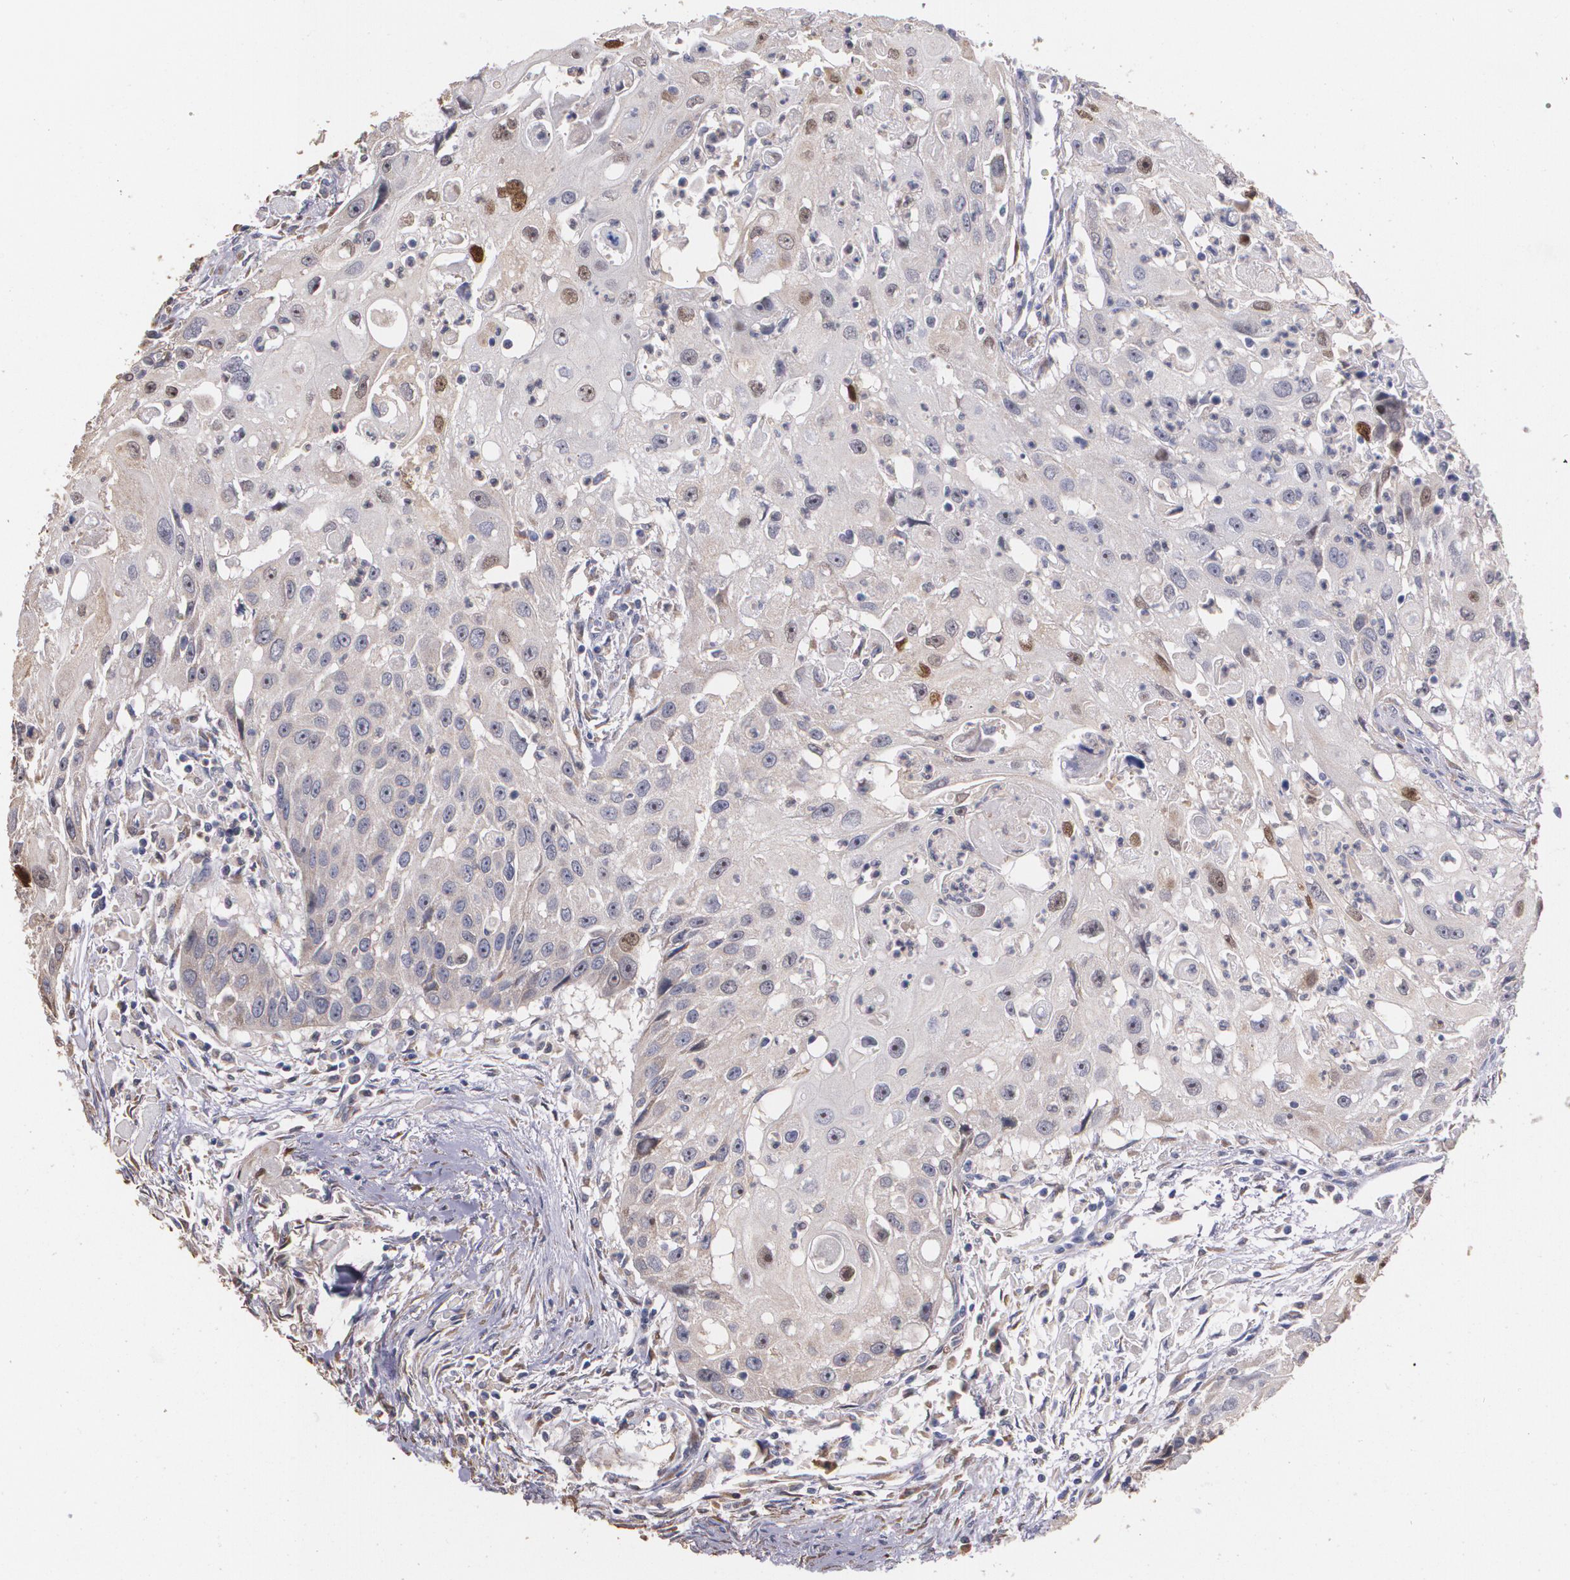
{"staining": {"intensity": "weak", "quantity": ">75%", "location": "cytoplasmic/membranous"}, "tissue": "head and neck cancer", "cell_type": "Tumor cells", "image_type": "cancer", "snomed": [{"axis": "morphology", "description": "Squamous cell carcinoma, NOS"}, {"axis": "topography", "description": "Head-Neck"}], "caption": "Immunohistochemistry (IHC) of squamous cell carcinoma (head and neck) reveals low levels of weak cytoplasmic/membranous expression in approximately >75% of tumor cells.", "gene": "ATF3", "patient": {"sex": "male", "age": 64}}